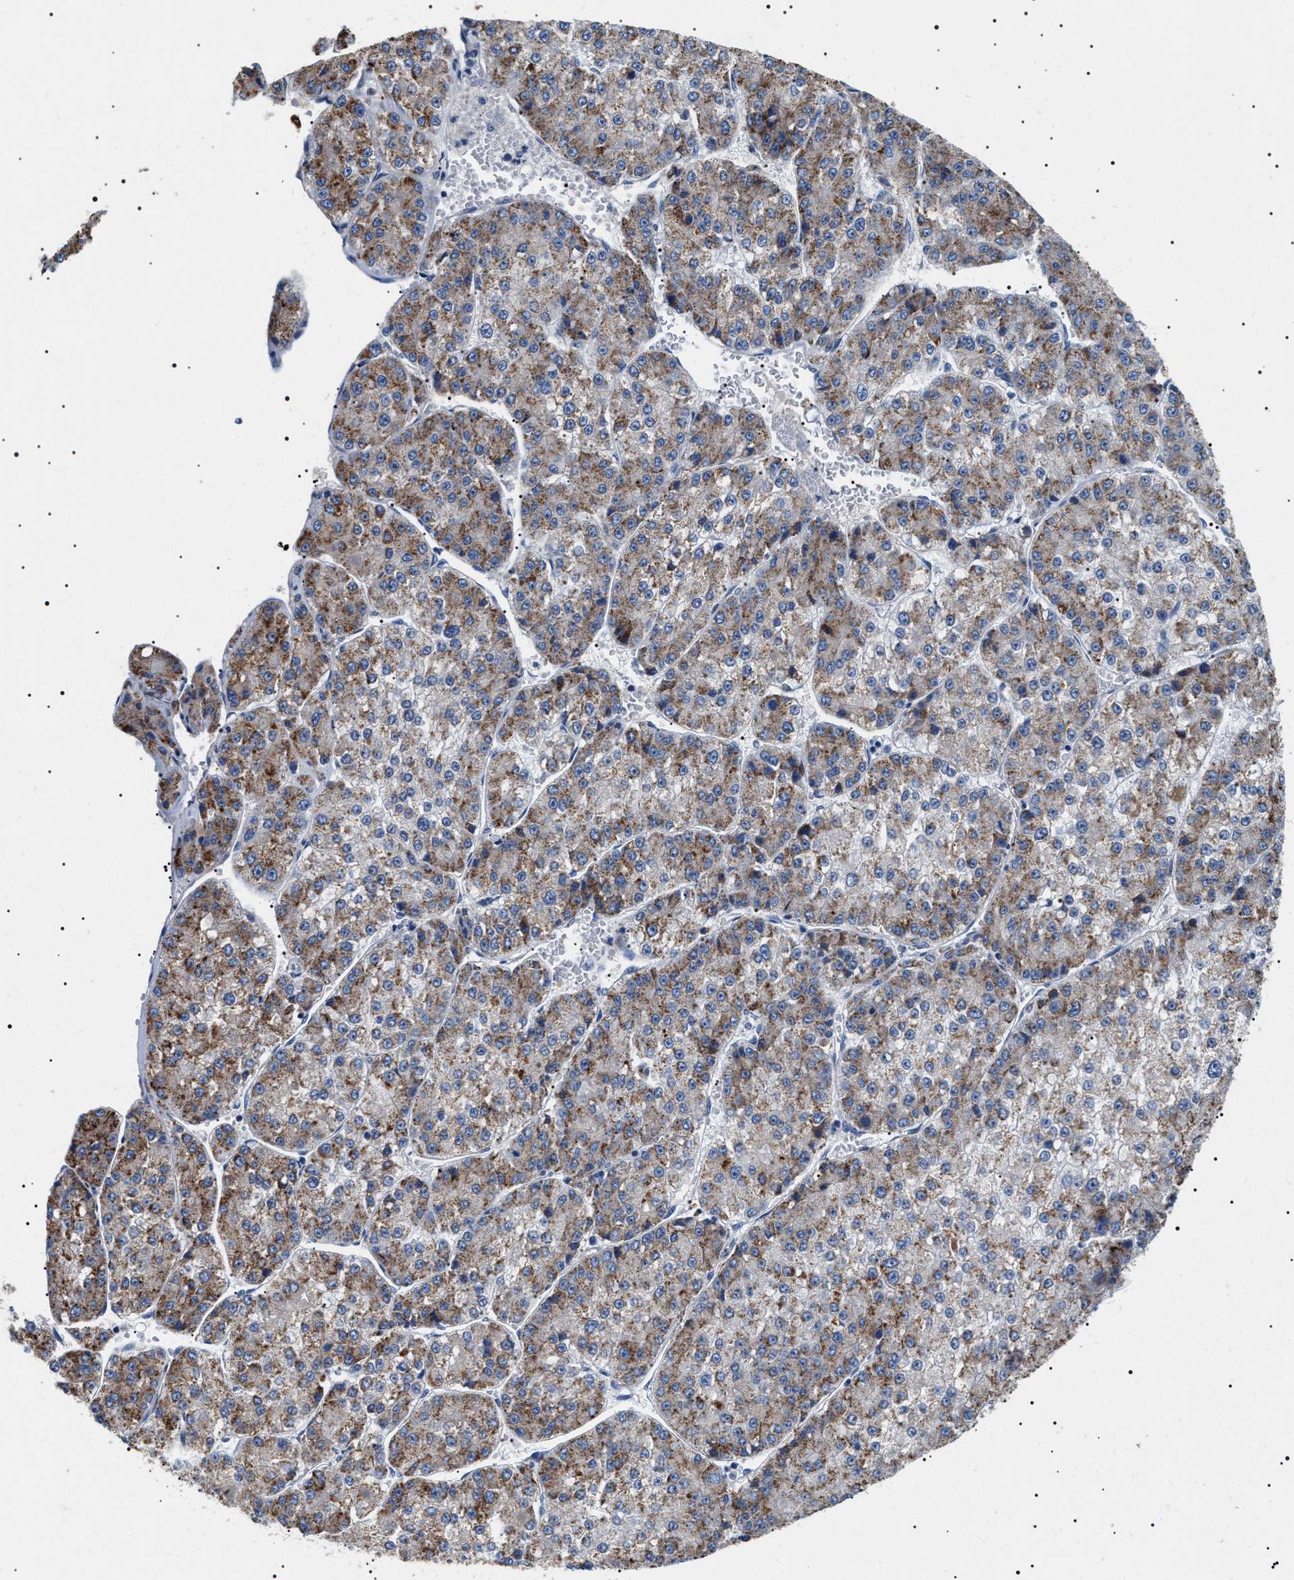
{"staining": {"intensity": "moderate", "quantity": ">75%", "location": "cytoplasmic/membranous"}, "tissue": "liver cancer", "cell_type": "Tumor cells", "image_type": "cancer", "snomed": [{"axis": "morphology", "description": "Carcinoma, Hepatocellular, NOS"}, {"axis": "topography", "description": "Liver"}], "caption": "An immunohistochemistry (IHC) image of tumor tissue is shown. Protein staining in brown labels moderate cytoplasmic/membranous positivity in liver cancer (hepatocellular carcinoma) within tumor cells.", "gene": "TMEM222", "patient": {"sex": "female", "age": 73}}